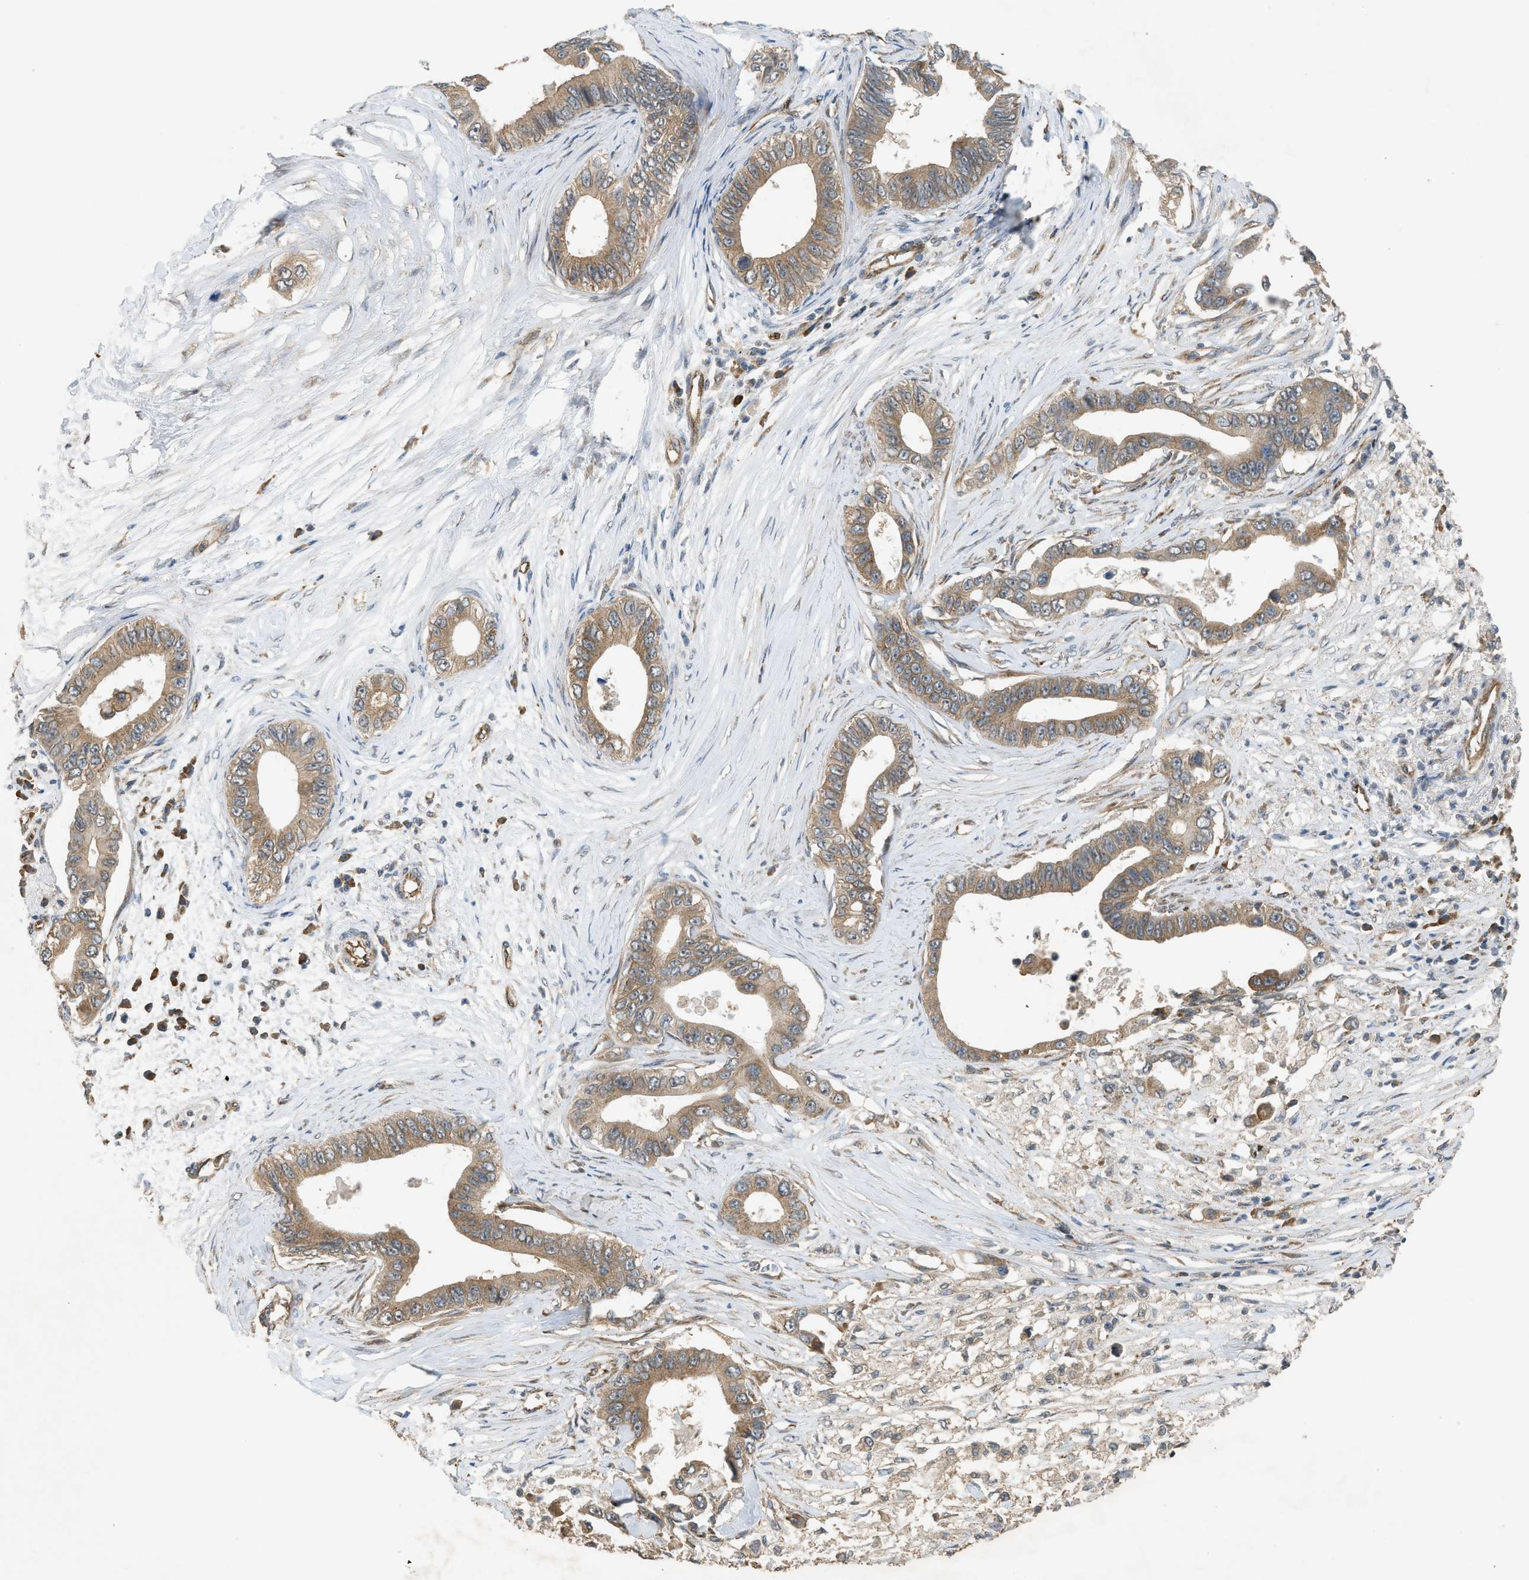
{"staining": {"intensity": "moderate", "quantity": ">75%", "location": "cytoplasmic/membranous"}, "tissue": "pancreatic cancer", "cell_type": "Tumor cells", "image_type": "cancer", "snomed": [{"axis": "morphology", "description": "Adenocarcinoma, NOS"}, {"axis": "topography", "description": "Pancreas"}], "caption": "This histopathology image displays pancreatic adenocarcinoma stained with IHC to label a protein in brown. The cytoplasmic/membranous of tumor cells show moderate positivity for the protein. Nuclei are counter-stained blue.", "gene": "HIP1R", "patient": {"sex": "male", "age": 77}}